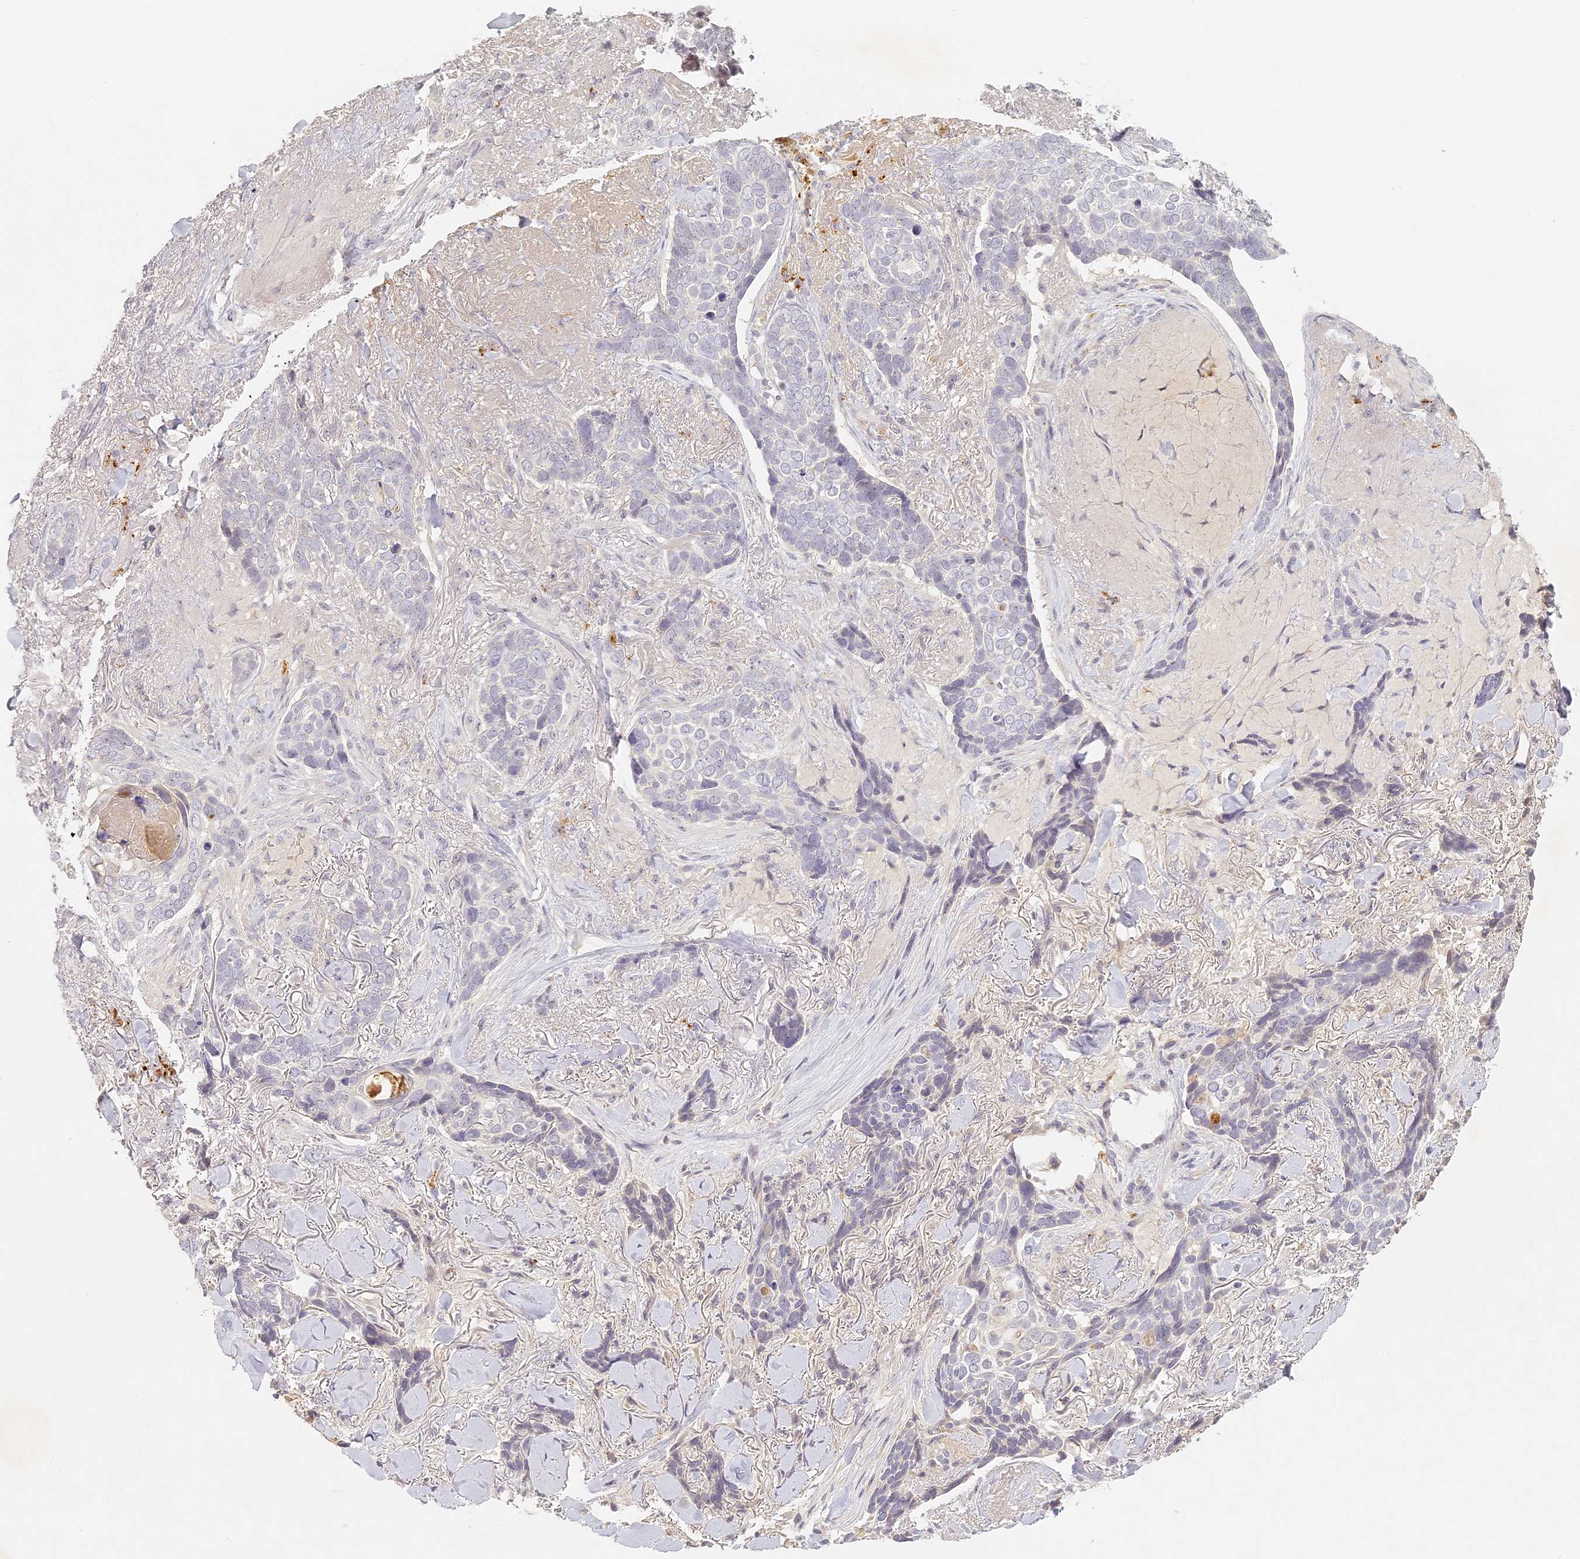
{"staining": {"intensity": "negative", "quantity": "none", "location": "none"}, "tissue": "skin cancer", "cell_type": "Tumor cells", "image_type": "cancer", "snomed": [{"axis": "morphology", "description": "Basal cell carcinoma"}, {"axis": "topography", "description": "Skin"}], "caption": "Human skin cancer (basal cell carcinoma) stained for a protein using immunohistochemistry (IHC) demonstrates no positivity in tumor cells.", "gene": "ELL3", "patient": {"sex": "female", "age": 82}}